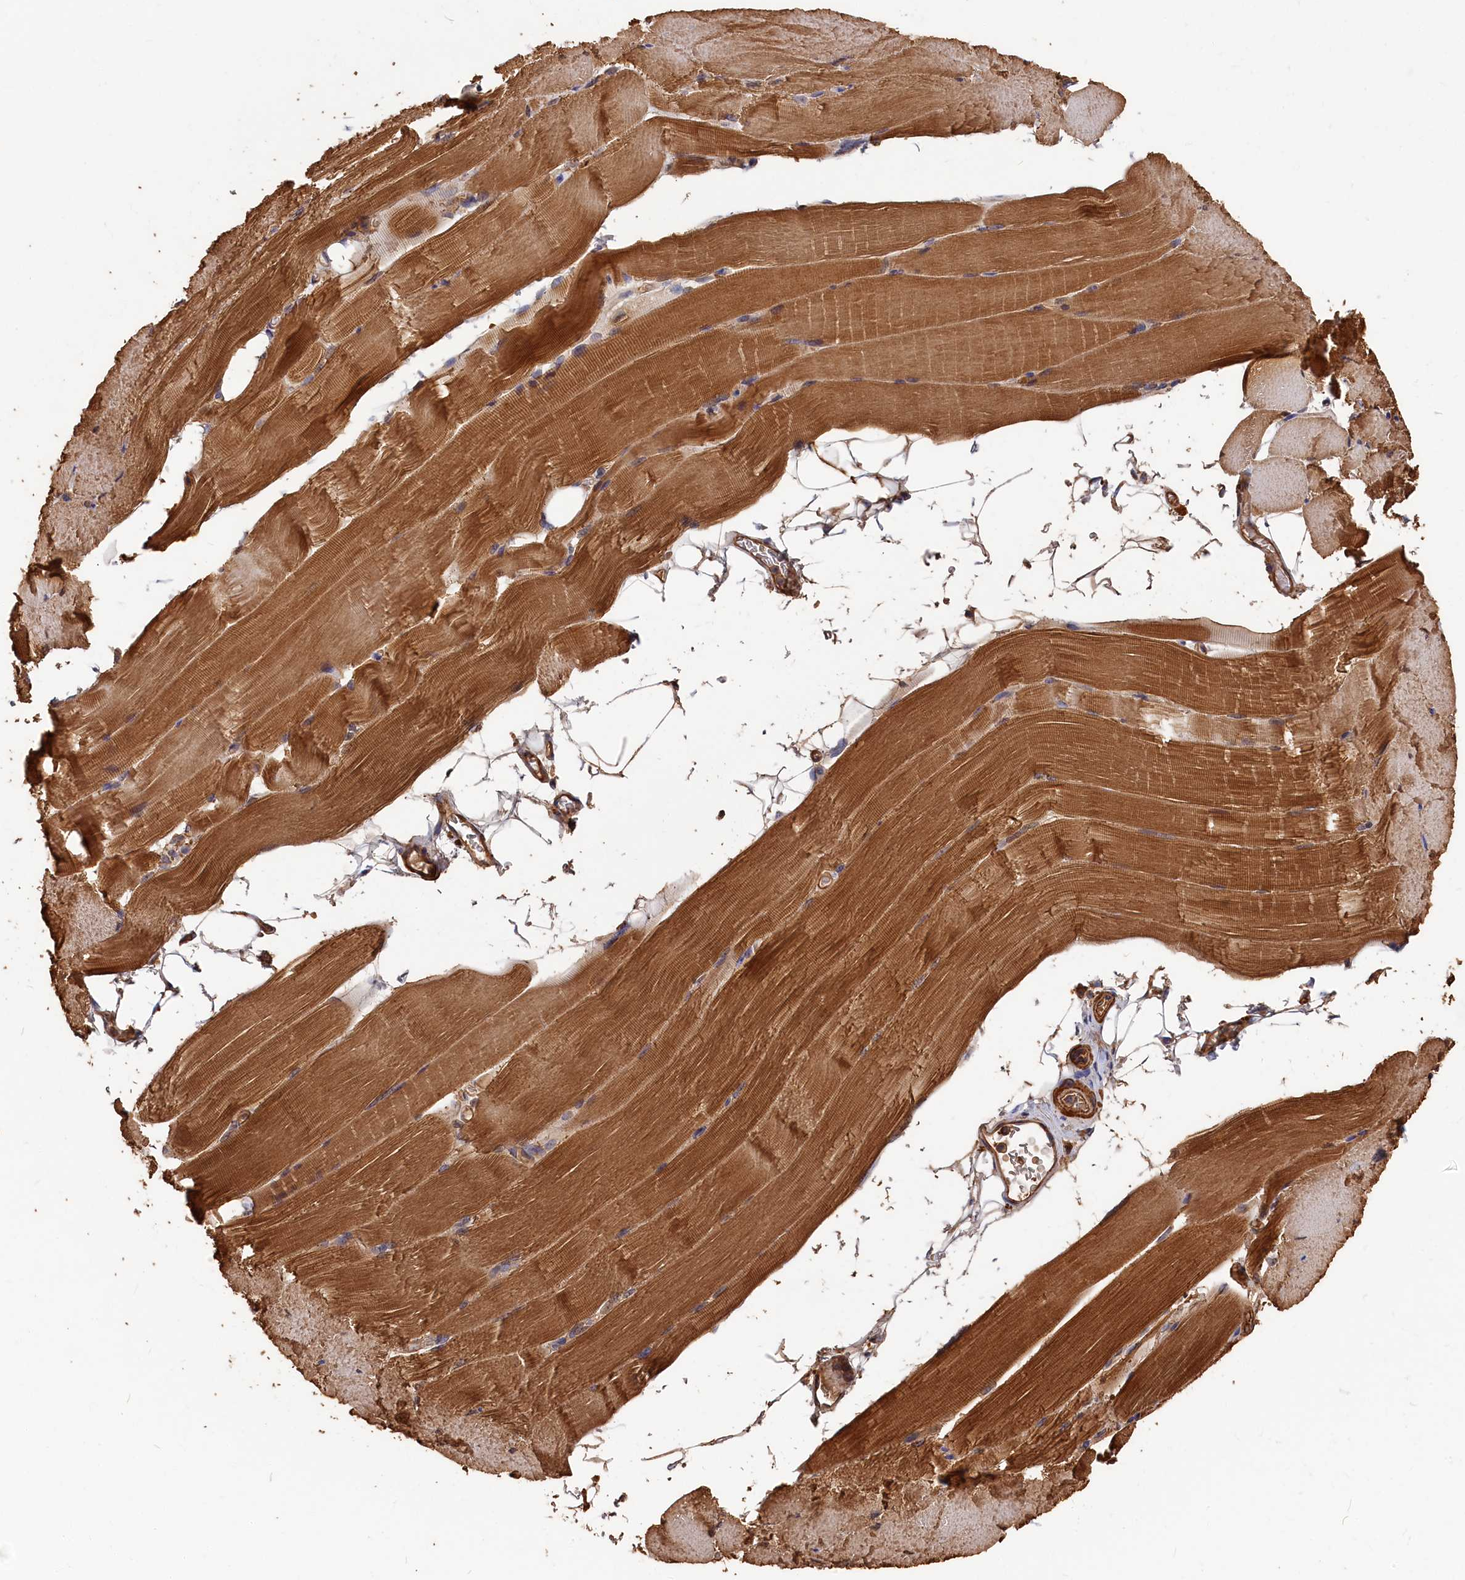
{"staining": {"intensity": "strong", "quantity": ">75%", "location": "cytoplasmic/membranous"}, "tissue": "skeletal muscle", "cell_type": "Myocytes", "image_type": "normal", "snomed": [{"axis": "morphology", "description": "Normal tissue, NOS"}, {"axis": "topography", "description": "Skeletal muscle"}, {"axis": "topography", "description": "Parathyroid gland"}], "caption": "DAB (3,3'-diaminobenzidine) immunohistochemical staining of normal skeletal muscle shows strong cytoplasmic/membranous protein expression in approximately >75% of myocytes. The staining was performed using DAB (3,3'-diaminobenzidine) to visualize the protein expression in brown, while the nuclei were stained in blue with hematoxylin (Magnification: 20x).", "gene": "LDHD", "patient": {"sex": "female", "age": 37}}